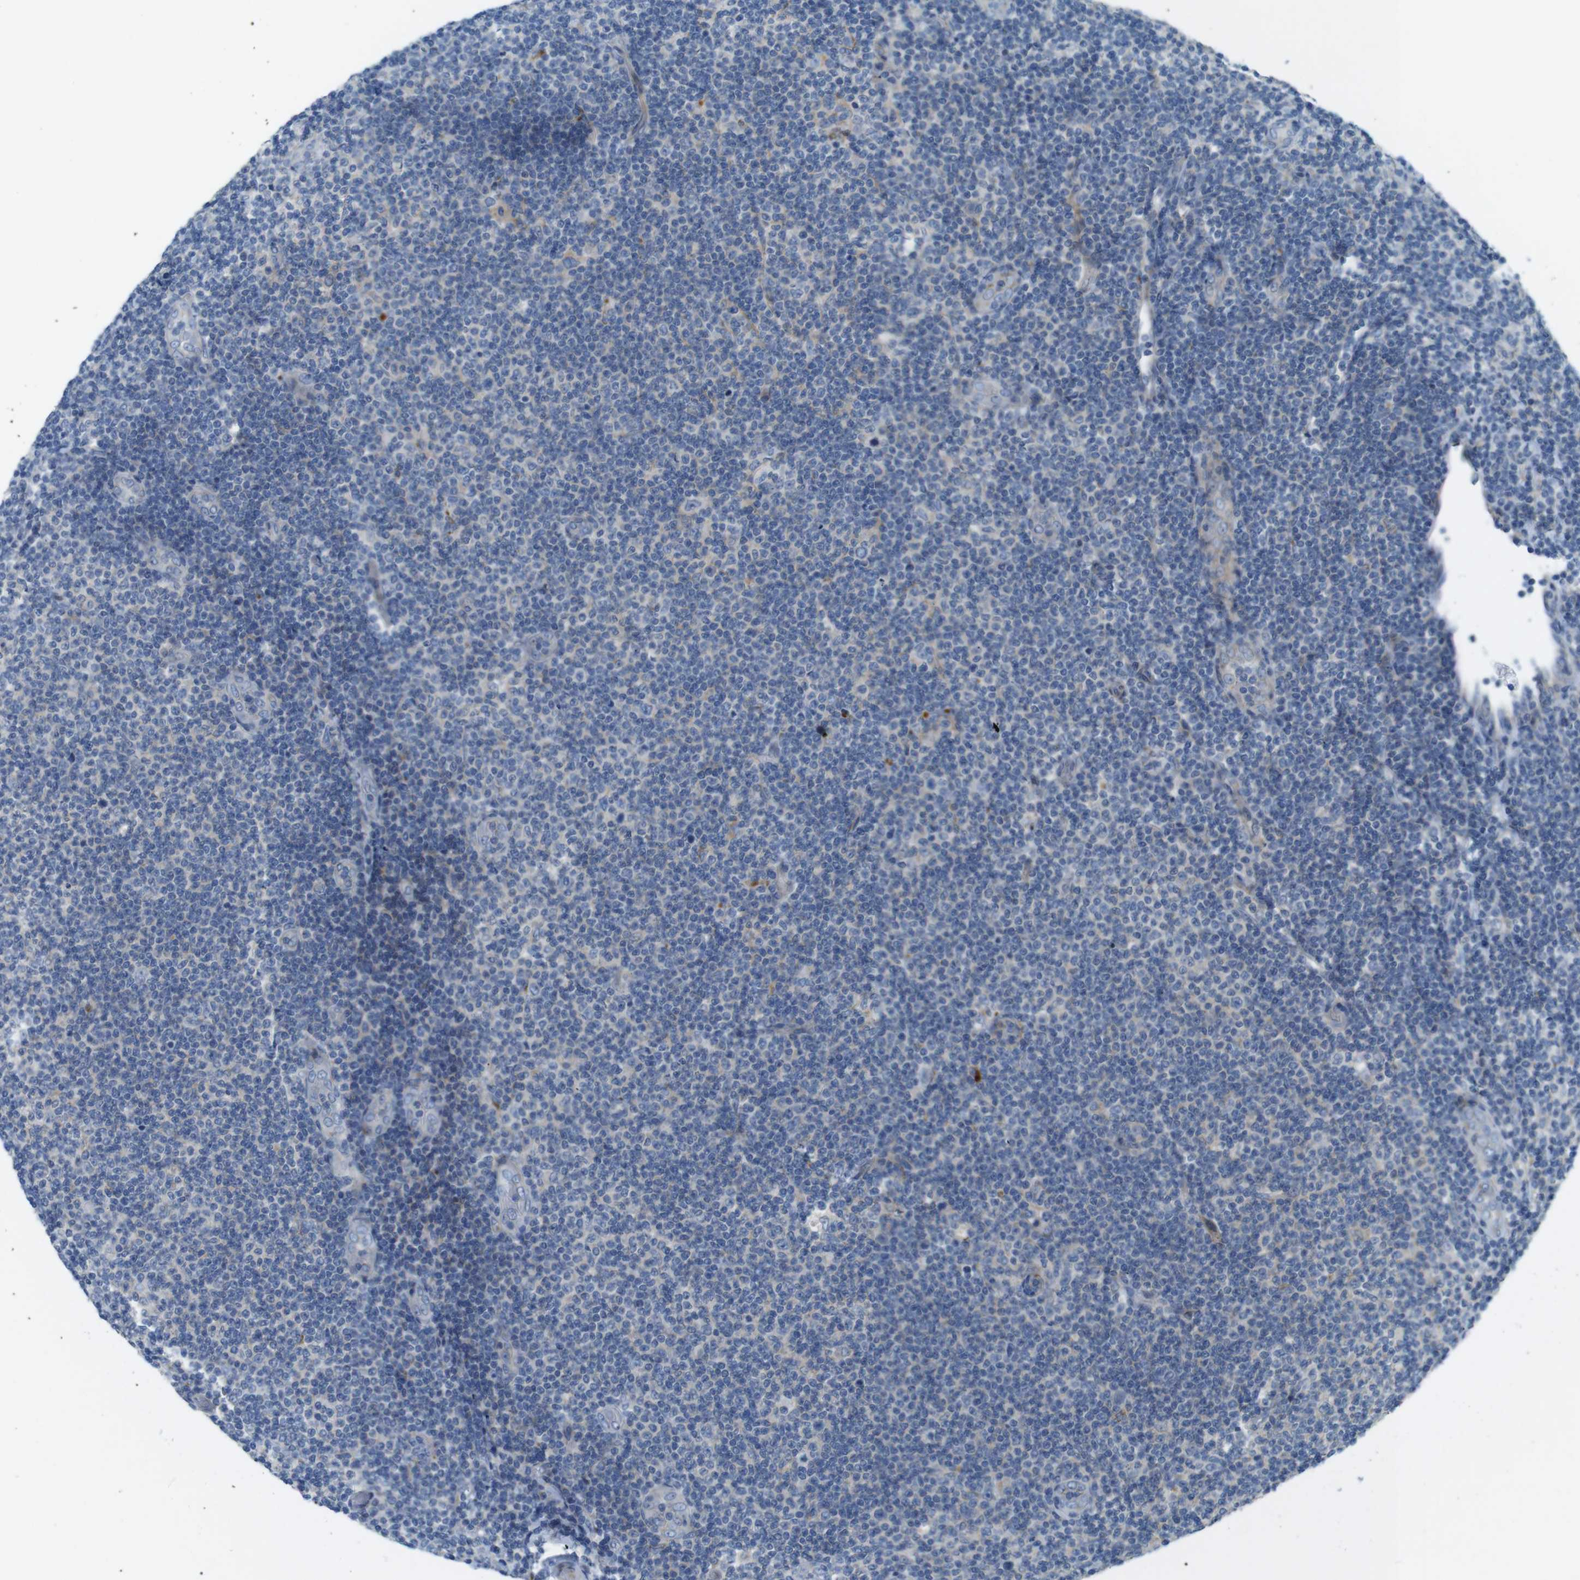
{"staining": {"intensity": "negative", "quantity": "none", "location": "none"}, "tissue": "lymphoma", "cell_type": "Tumor cells", "image_type": "cancer", "snomed": [{"axis": "morphology", "description": "Malignant lymphoma, non-Hodgkin's type, Low grade"}, {"axis": "topography", "description": "Lymph node"}], "caption": "This histopathology image is of malignant lymphoma, non-Hodgkin's type (low-grade) stained with immunohistochemistry to label a protein in brown with the nuclei are counter-stained blue. There is no positivity in tumor cells.", "gene": "TYW1", "patient": {"sex": "male", "age": 83}}